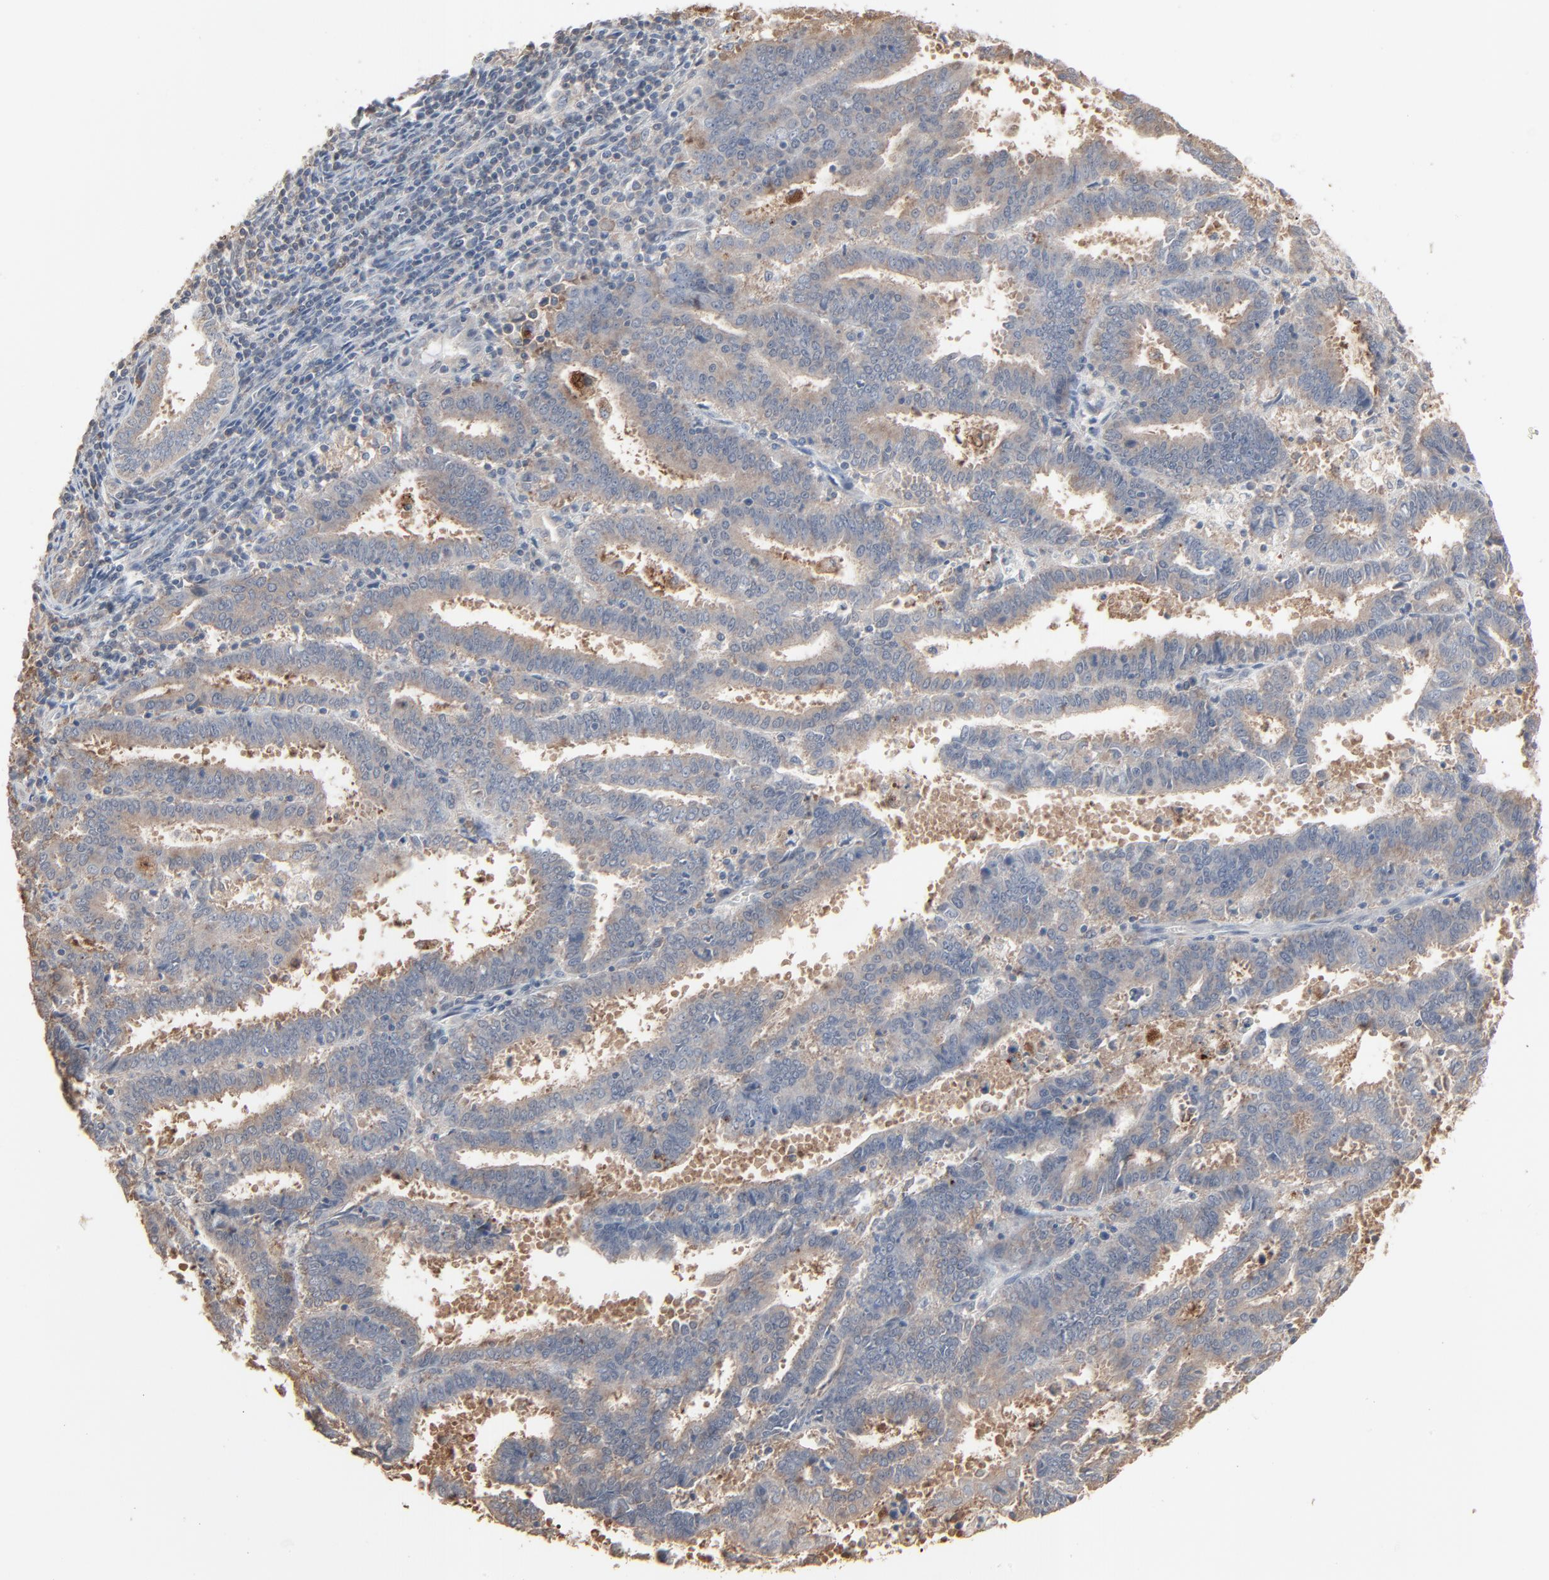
{"staining": {"intensity": "weak", "quantity": ">75%", "location": "cytoplasmic/membranous"}, "tissue": "endometrial cancer", "cell_type": "Tumor cells", "image_type": "cancer", "snomed": [{"axis": "morphology", "description": "Adenocarcinoma, NOS"}, {"axis": "topography", "description": "Uterus"}], "caption": "This photomicrograph exhibits adenocarcinoma (endometrial) stained with IHC to label a protein in brown. The cytoplasmic/membranous of tumor cells show weak positivity for the protein. Nuclei are counter-stained blue.", "gene": "CCT5", "patient": {"sex": "female", "age": 83}}